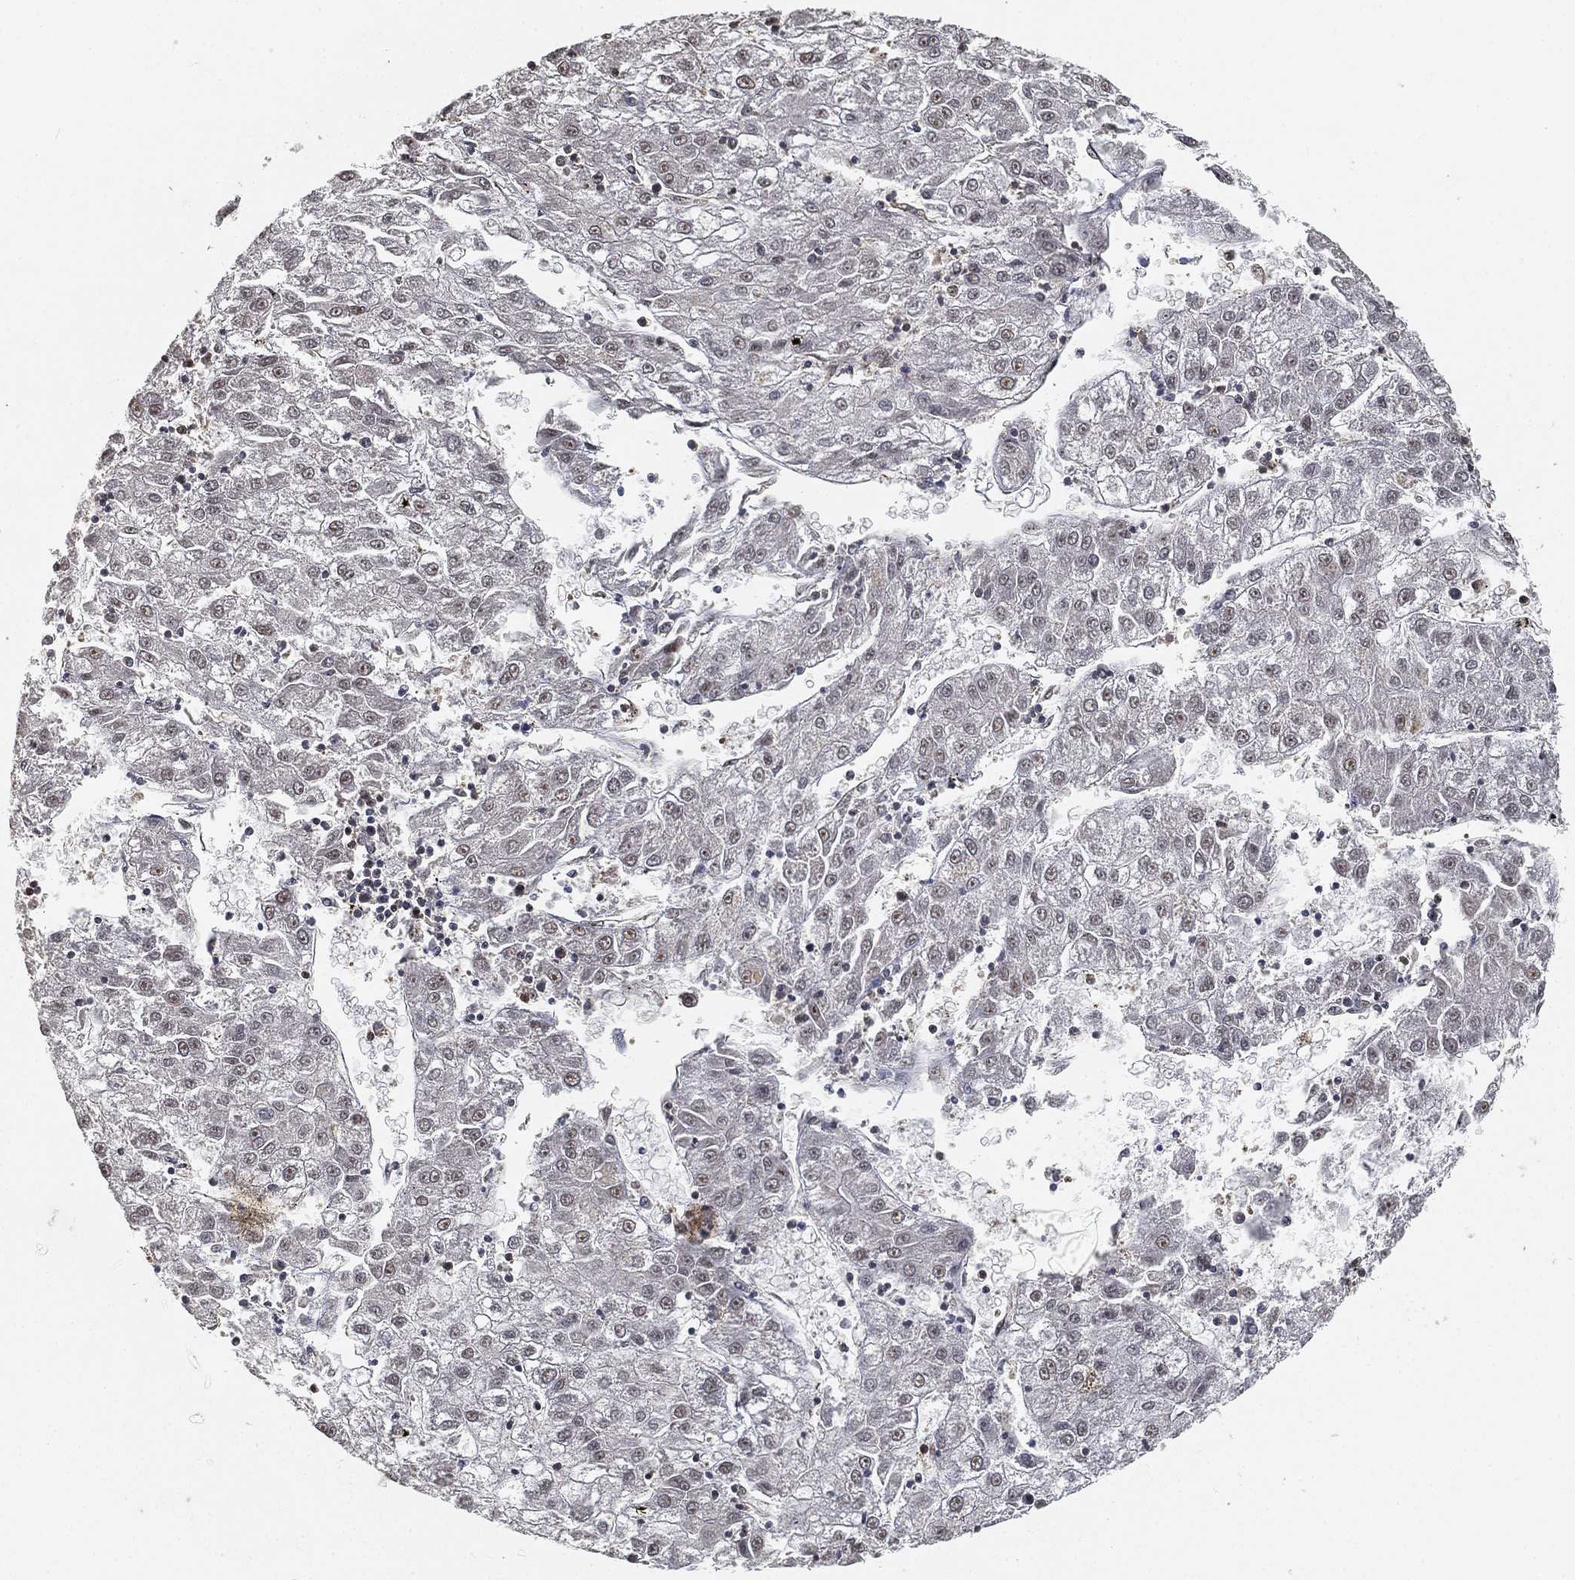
{"staining": {"intensity": "negative", "quantity": "none", "location": "none"}, "tissue": "liver cancer", "cell_type": "Tumor cells", "image_type": "cancer", "snomed": [{"axis": "morphology", "description": "Carcinoma, Hepatocellular, NOS"}, {"axis": "topography", "description": "Liver"}], "caption": "Immunohistochemistry (IHC) photomicrograph of neoplastic tissue: hepatocellular carcinoma (liver) stained with DAB exhibits no significant protein staining in tumor cells.", "gene": "WDR26", "patient": {"sex": "male", "age": 72}}